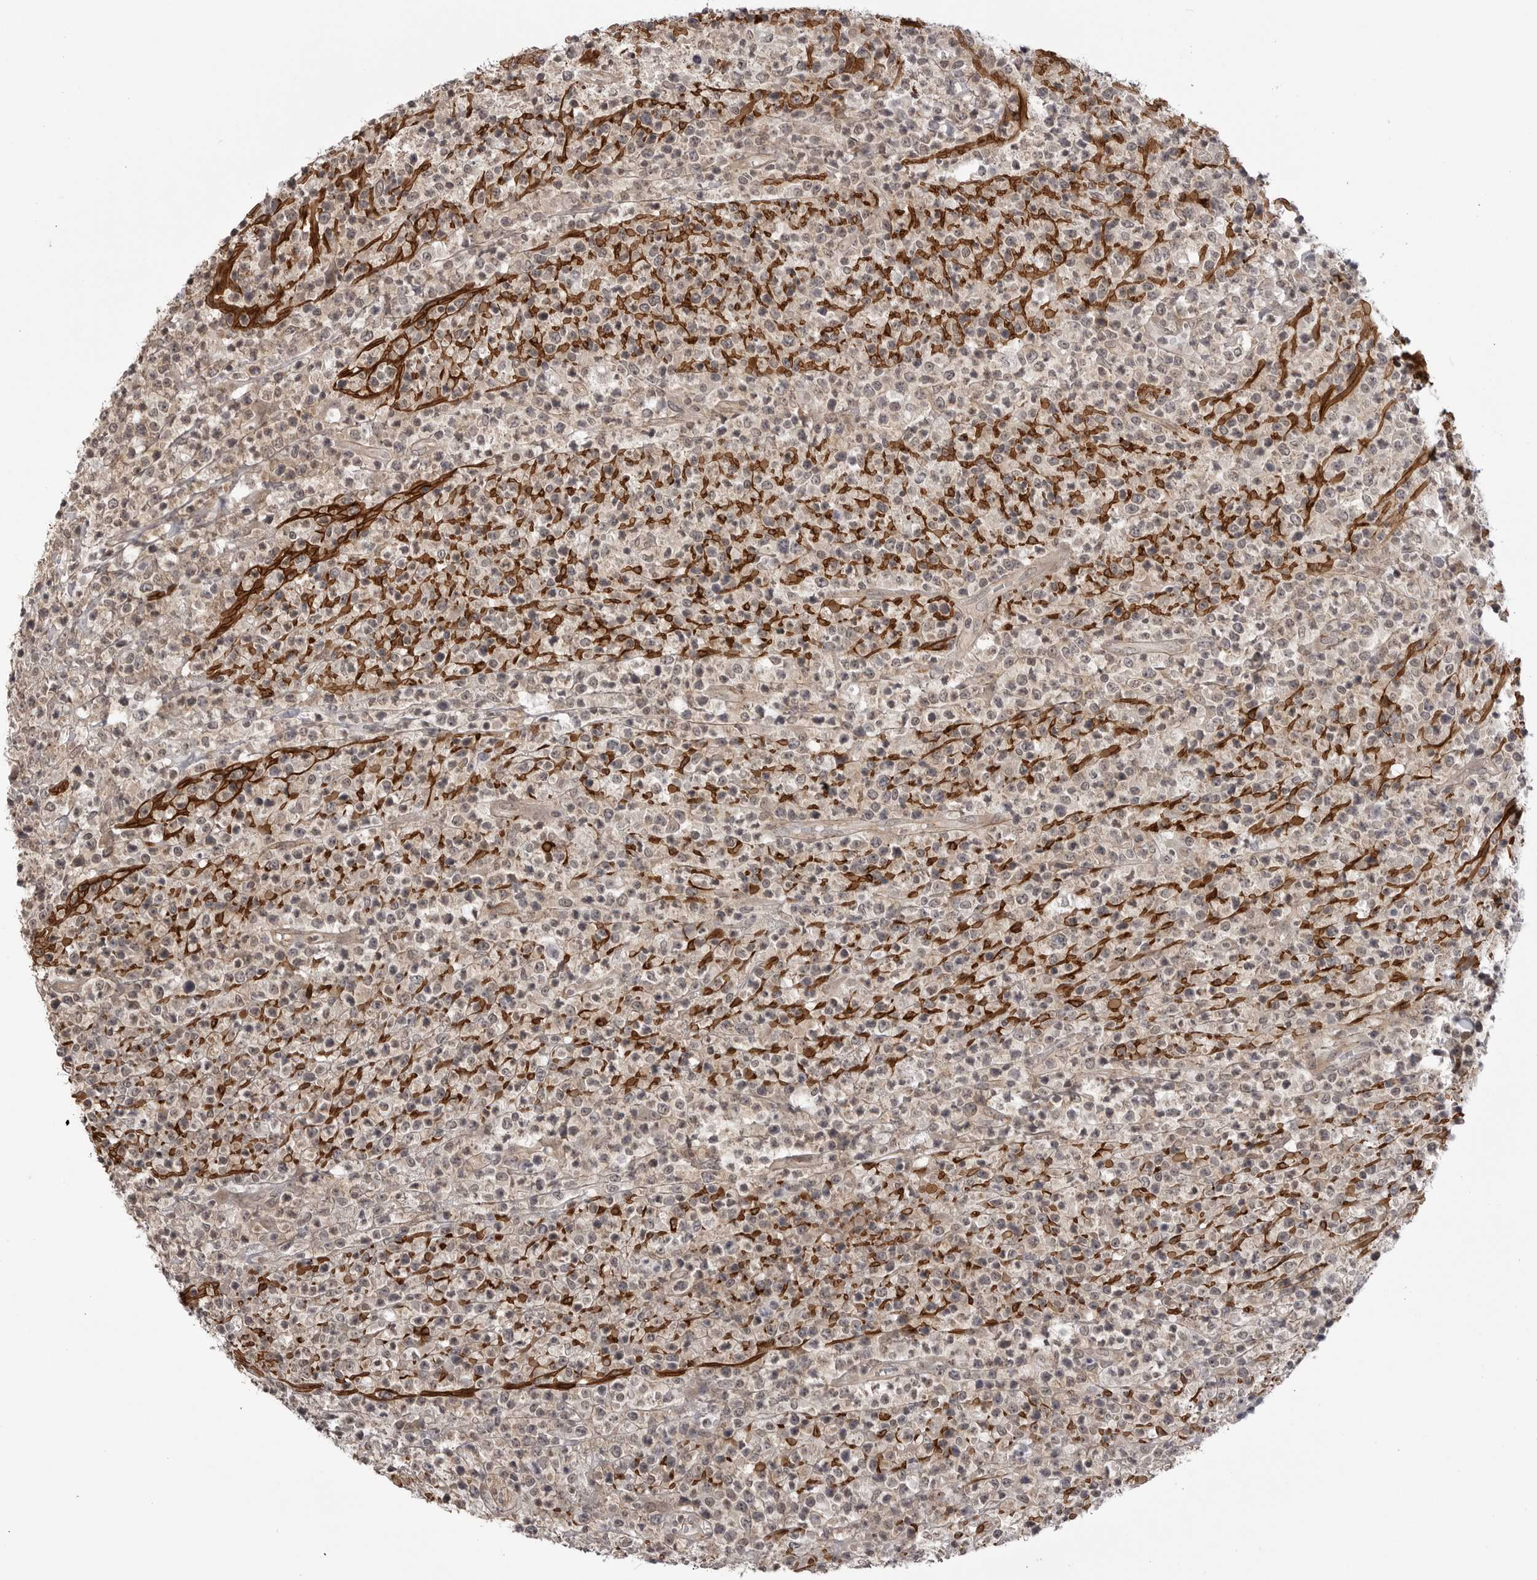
{"staining": {"intensity": "weak", "quantity": "<25%", "location": "cytoplasmic/membranous,nuclear"}, "tissue": "lymphoma", "cell_type": "Tumor cells", "image_type": "cancer", "snomed": [{"axis": "morphology", "description": "Malignant lymphoma, non-Hodgkin's type, High grade"}, {"axis": "topography", "description": "Colon"}], "caption": "Immunohistochemistry (IHC) of human high-grade malignant lymphoma, non-Hodgkin's type displays no positivity in tumor cells.", "gene": "SORBS1", "patient": {"sex": "female", "age": 53}}